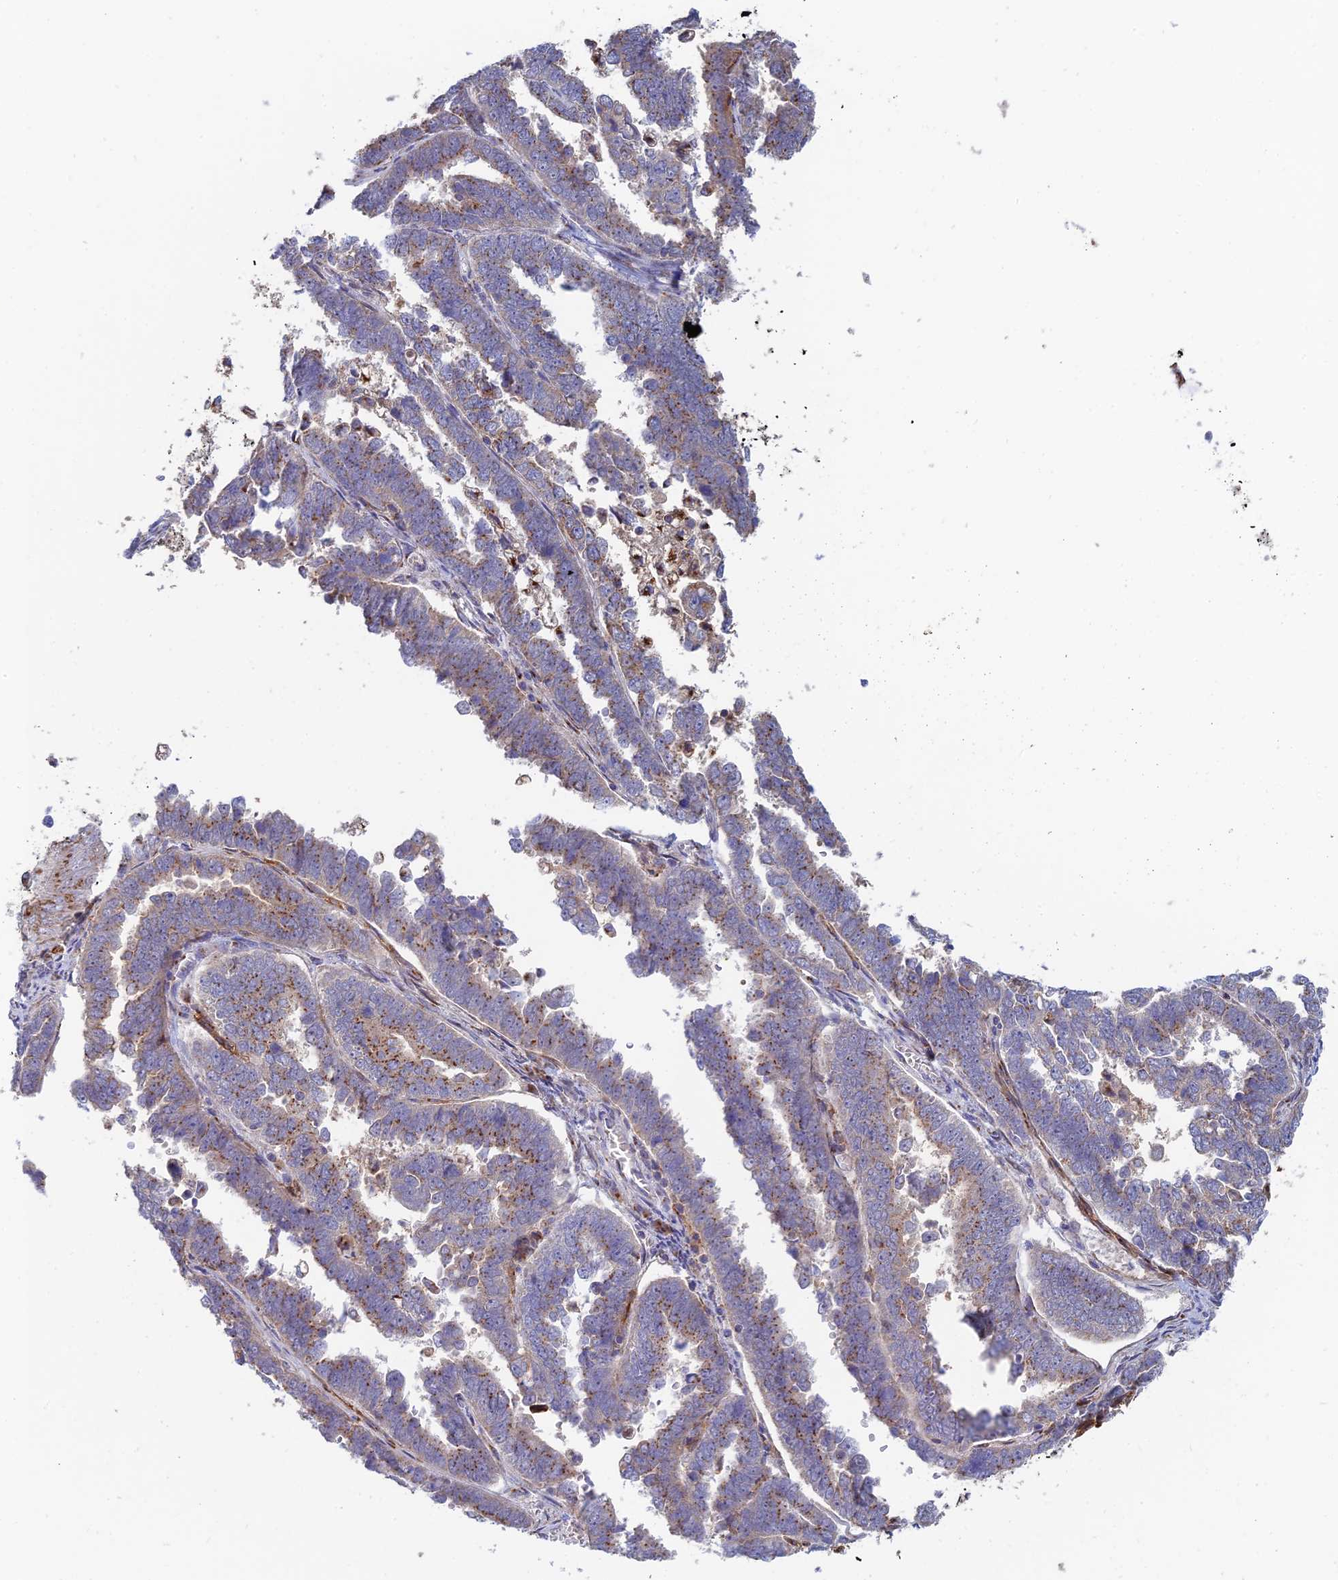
{"staining": {"intensity": "moderate", "quantity": "25%-75%", "location": "cytoplasmic/membranous"}, "tissue": "endometrial cancer", "cell_type": "Tumor cells", "image_type": "cancer", "snomed": [{"axis": "morphology", "description": "Adenocarcinoma, NOS"}, {"axis": "topography", "description": "Endometrium"}], "caption": "There is medium levels of moderate cytoplasmic/membranous expression in tumor cells of endometrial cancer, as demonstrated by immunohistochemical staining (brown color).", "gene": "HS2ST1", "patient": {"sex": "female", "age": 75}}